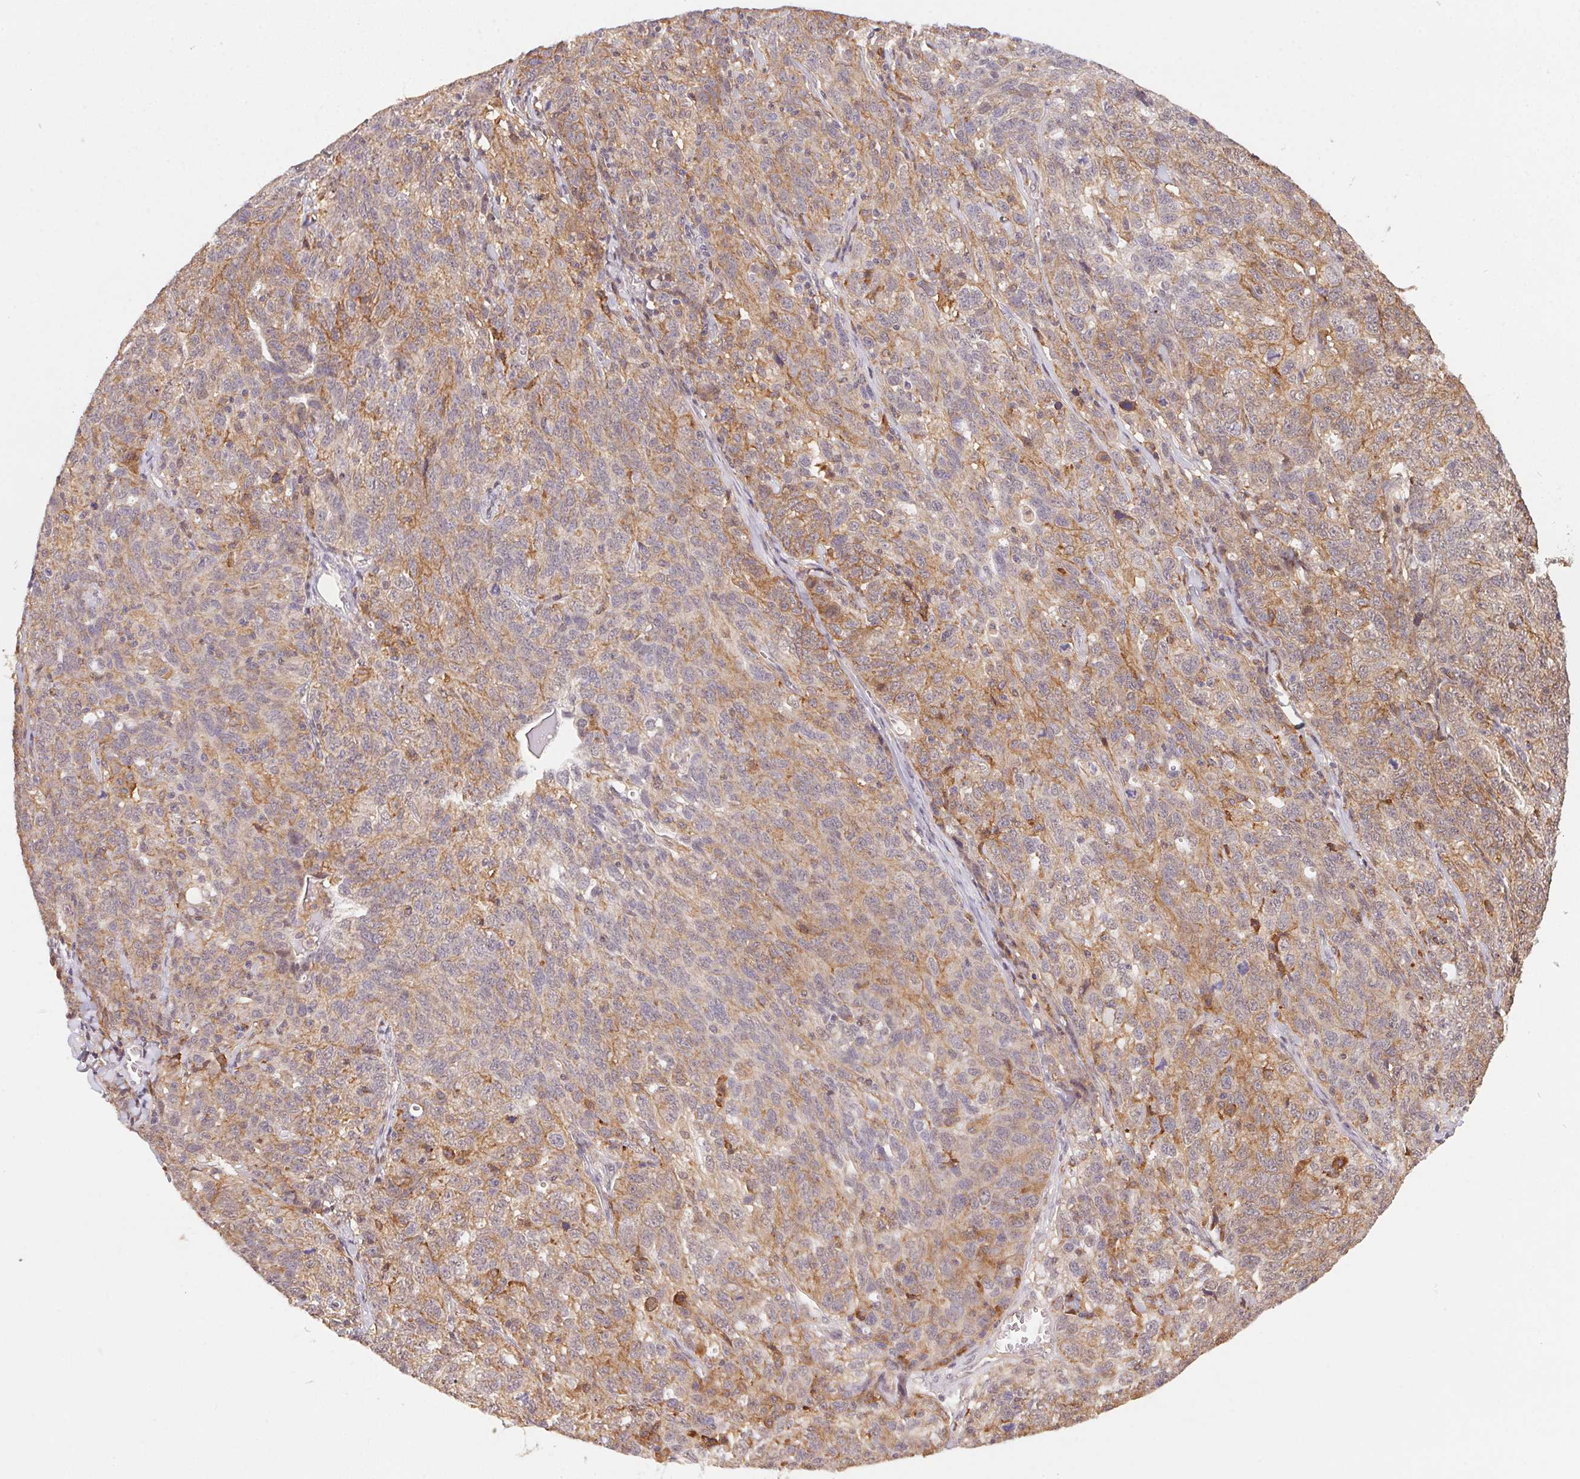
{"staining": {"intensity": "moderate", "quantity": "25%-75%", "location": "cytoplasmic/membranous,nuclear"}, "tissue": "ovarian cancer", "cell_type": "Tumor cells", "image_type": "cancer", "snomed": [{"axis": "morphology", "description": "Cystadenocarcinoma, serous, NOS"}, {"axis": "topography", "description": "Ovary"}], "caption": "IHC image of ovarian serous cystadenocarcinoma stained for a protein (brown), which displays medium levels of moderate cytoplasmic/membranous and nuclear staining in about 25%-75% of tumor cells.", "gene": "SLC52A2", "patient": {"sex": "female", "age": 71}}